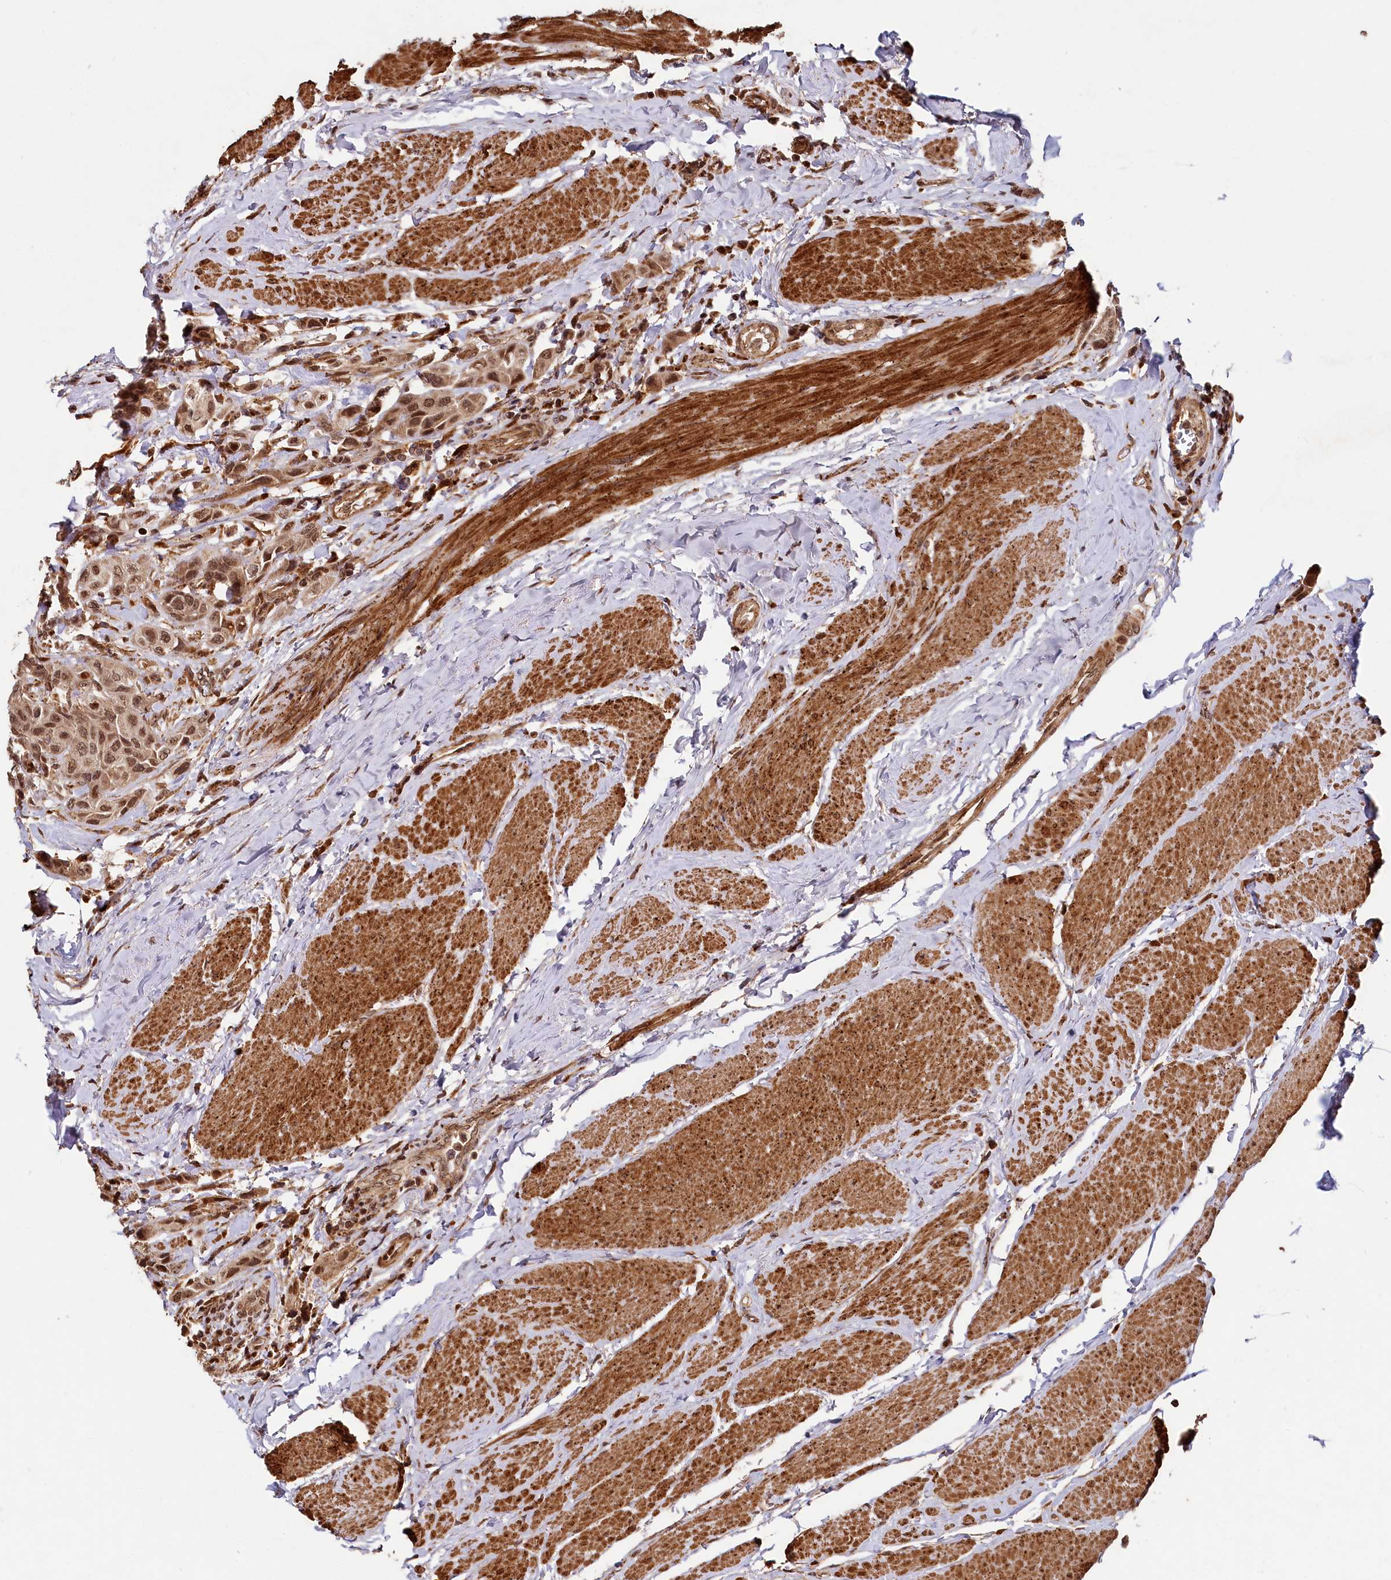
{"staining": {"intensity": "moderate", "quantity": ">75%", "location": "cytoplasmic/membranous,nuclear"}, "tissue": "urothelial cancer", "cell_type": "Tumor cells", "image_type": "cancer", "snomed": [{"axis": "morphology", "description": "Urothelial carcinoma, High grade"}, {"axis": "topography", "description": "Urinary bladder"}], "caption": "IHC of human urothelial cancer reveals medium levels of moderate cytoplasmic/membranous and nuclear positivity in approximately >75% of tumor cells. (Brightfield microscopy of DAB IHC at high magnification).", "gene": "TRIM23", "patient": {"sex": "male", "age": 50}}